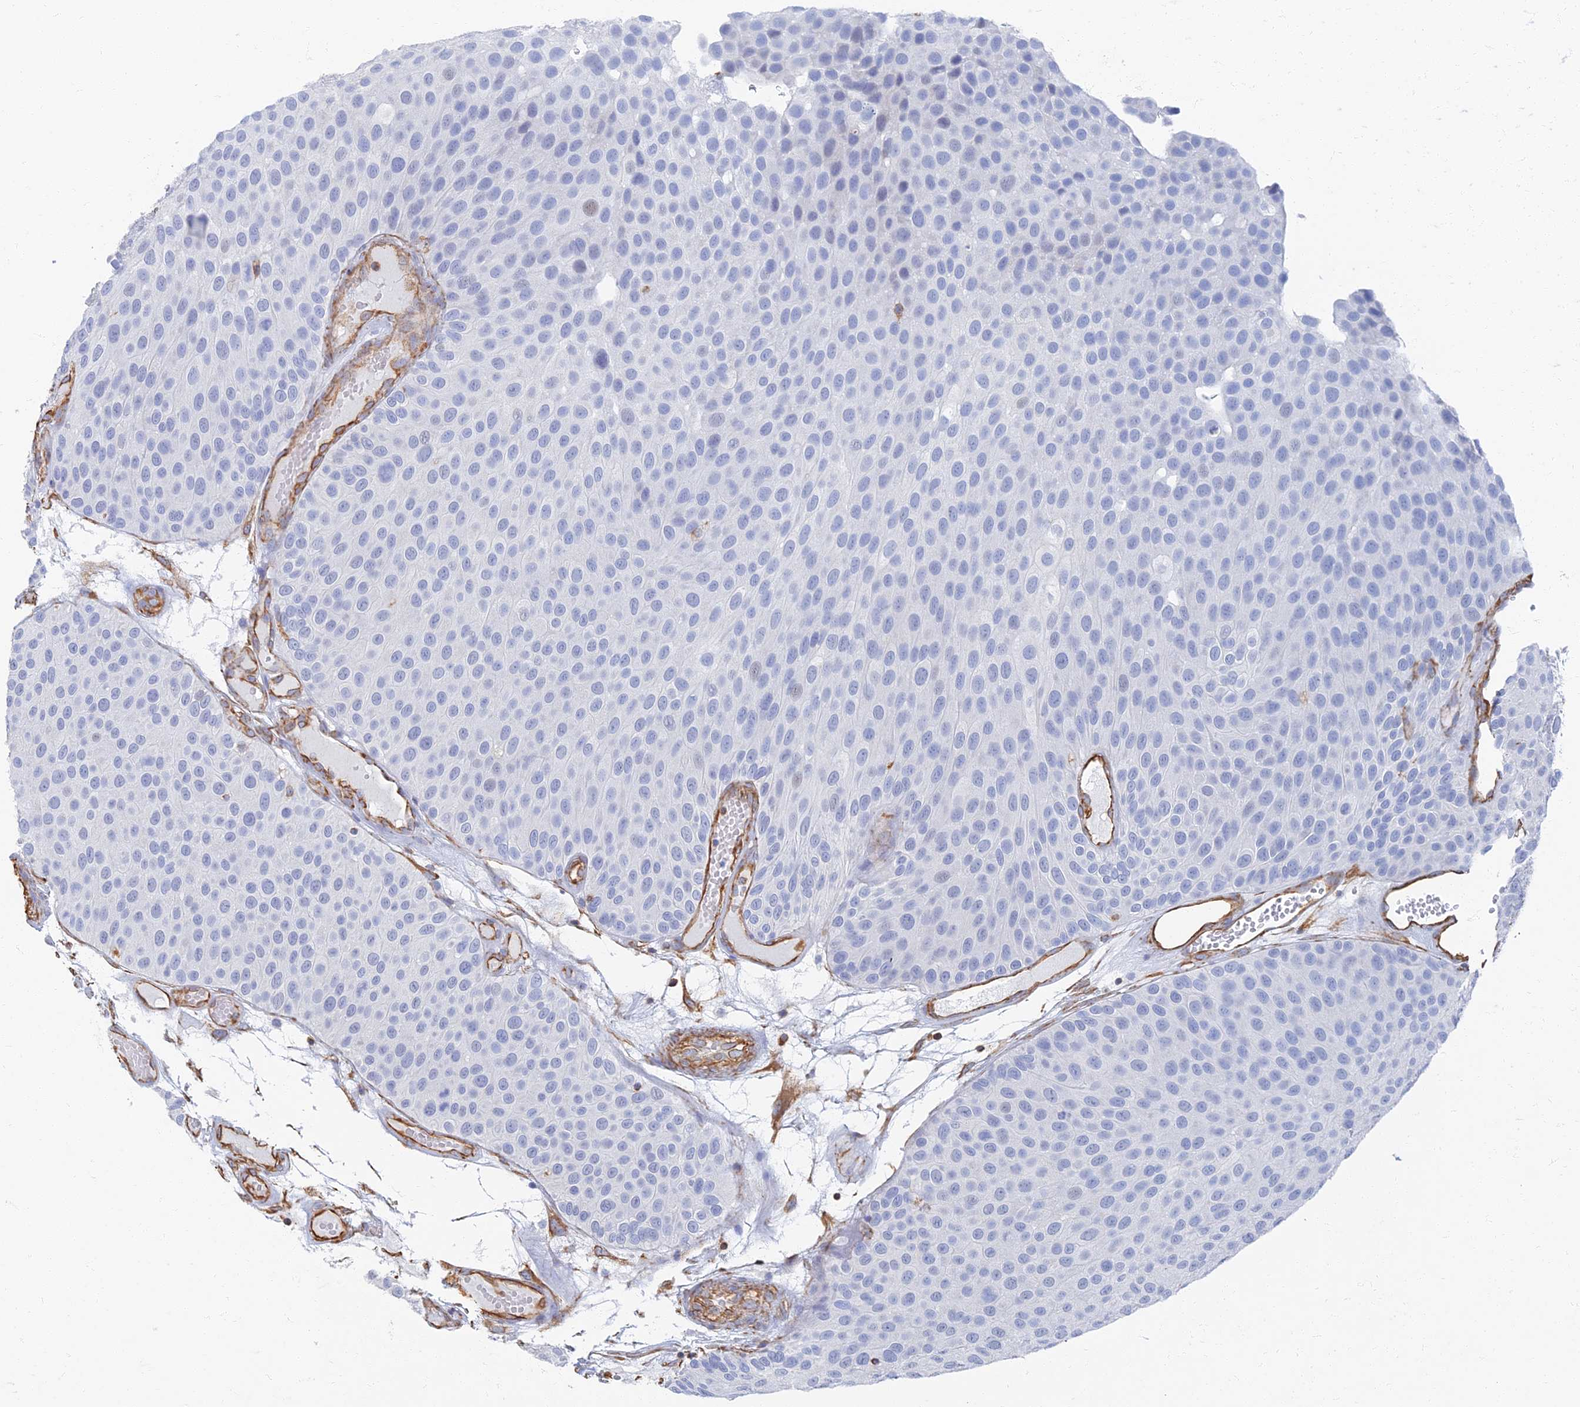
{"staining": {"intensity": "negative", "quantity": "none", "location": "none"}, "tissue": "urothelial cancer", "cell_type": "Tumor cells", "image_type": "cancer", "snomed": [{"axis": "morphology", "description": "Urothelial carcinoma, Low grade"}, {"axis": "topography", "description": "Urinary bladder"}], "caption": "This photomicrograph is of low-grade urothelial carcinoma stained with IHC to label a protein in brown with the nuclei are counter-stained blue. There is no expression in tumor cells. (Stains: DAB immunohistochemistry with hematoxylin counter stain, Microscopy: brightfield microscopy at high magnification).", "gene": "RMC1", "patient": {"sex": "male", "age": 89}}